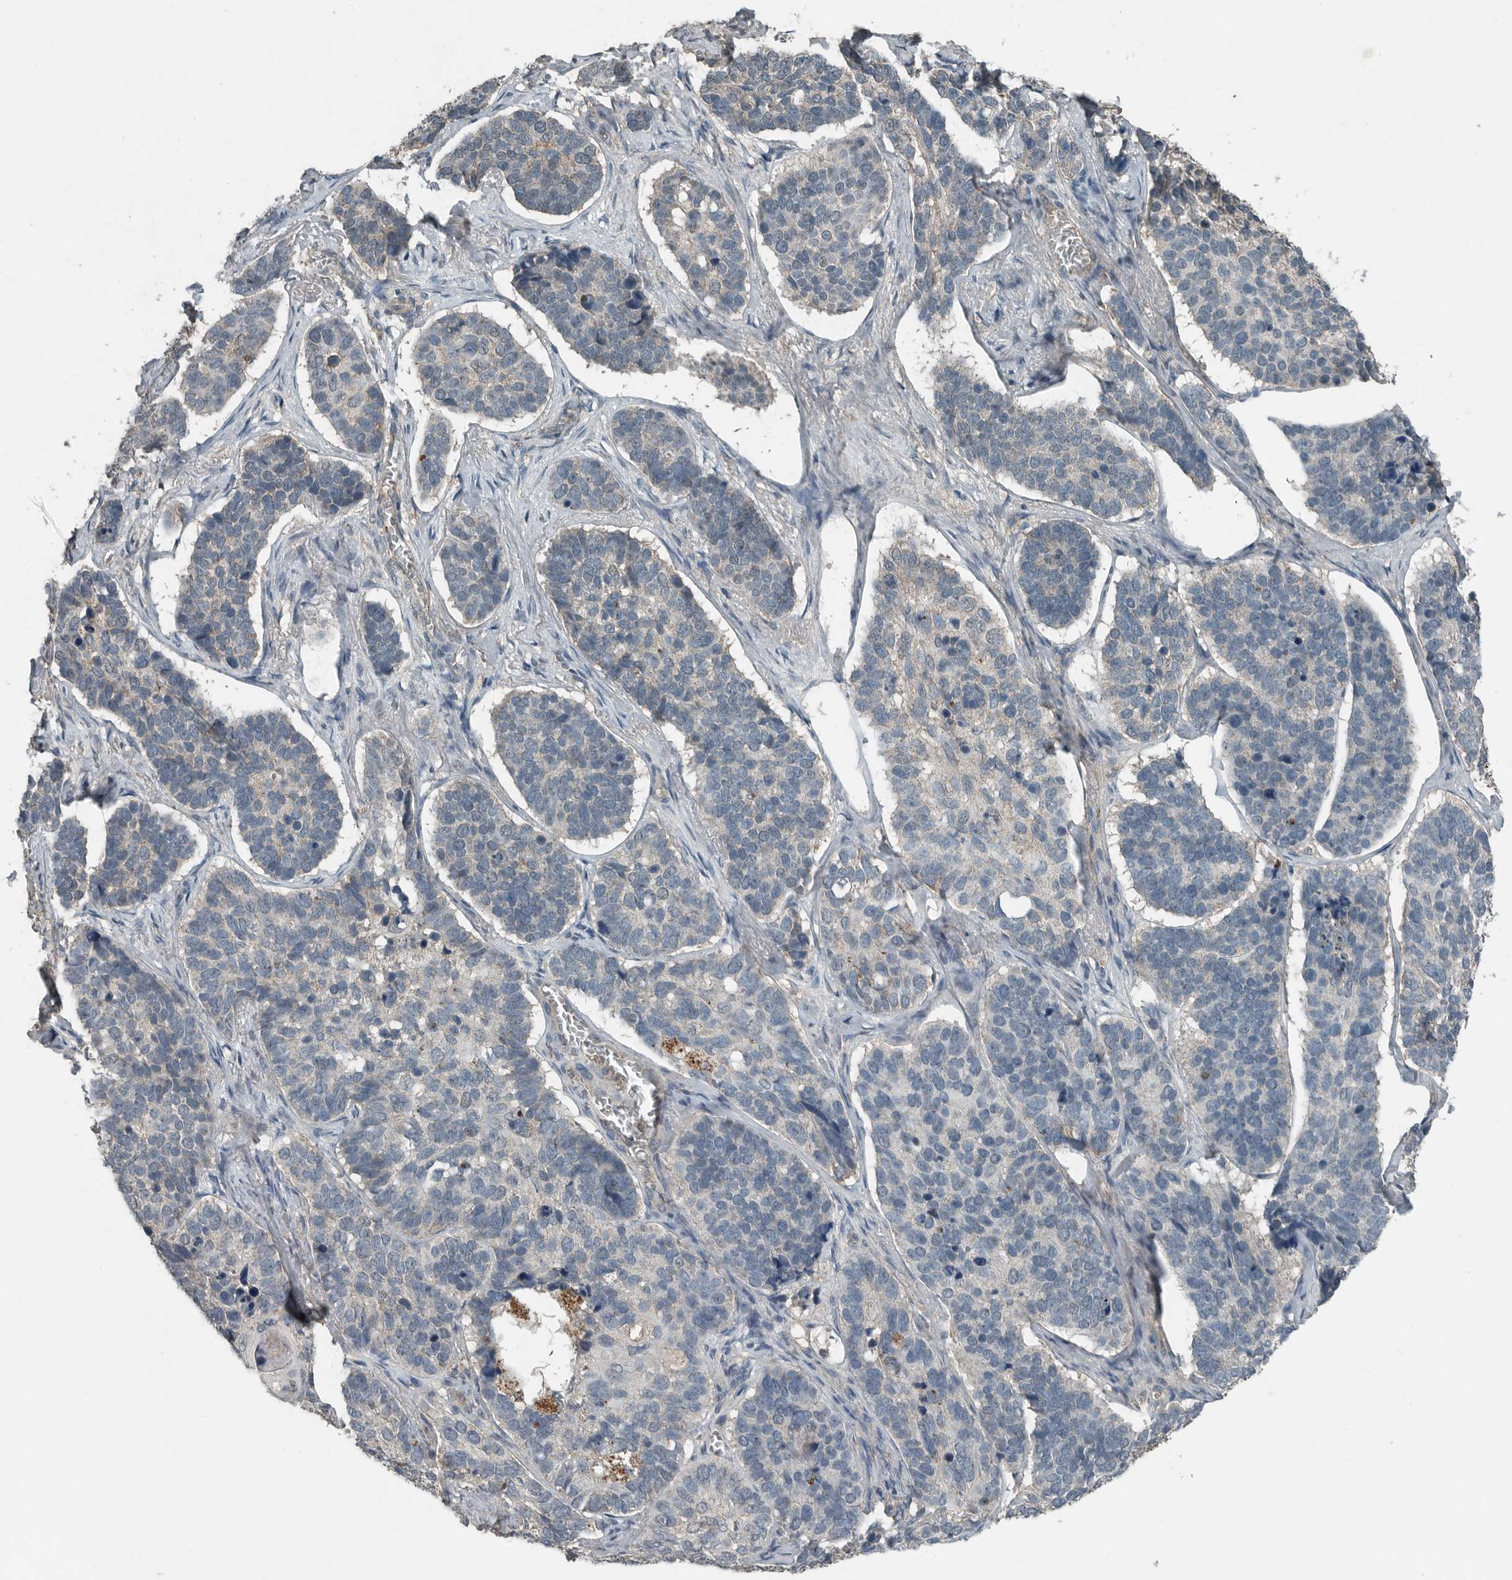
{"staining": {"intensity": "negative", "quantity": "none", "location": "none"}, "tissue": "skin cancer", "cell_type": "Tumor cells", "image_type": "cancer", "snomed": [{"axis": "morphology", "description": "Basal cell carcinoma"}, {"axis": "topography", "description": "Skin"}], "caption": "Human basal cell carcinoma (skin) stained for a protein using IHC reveals no expression in tumor cells.", "gene": "IL6ST", "patient": {"sex": "male", "age": 62}}